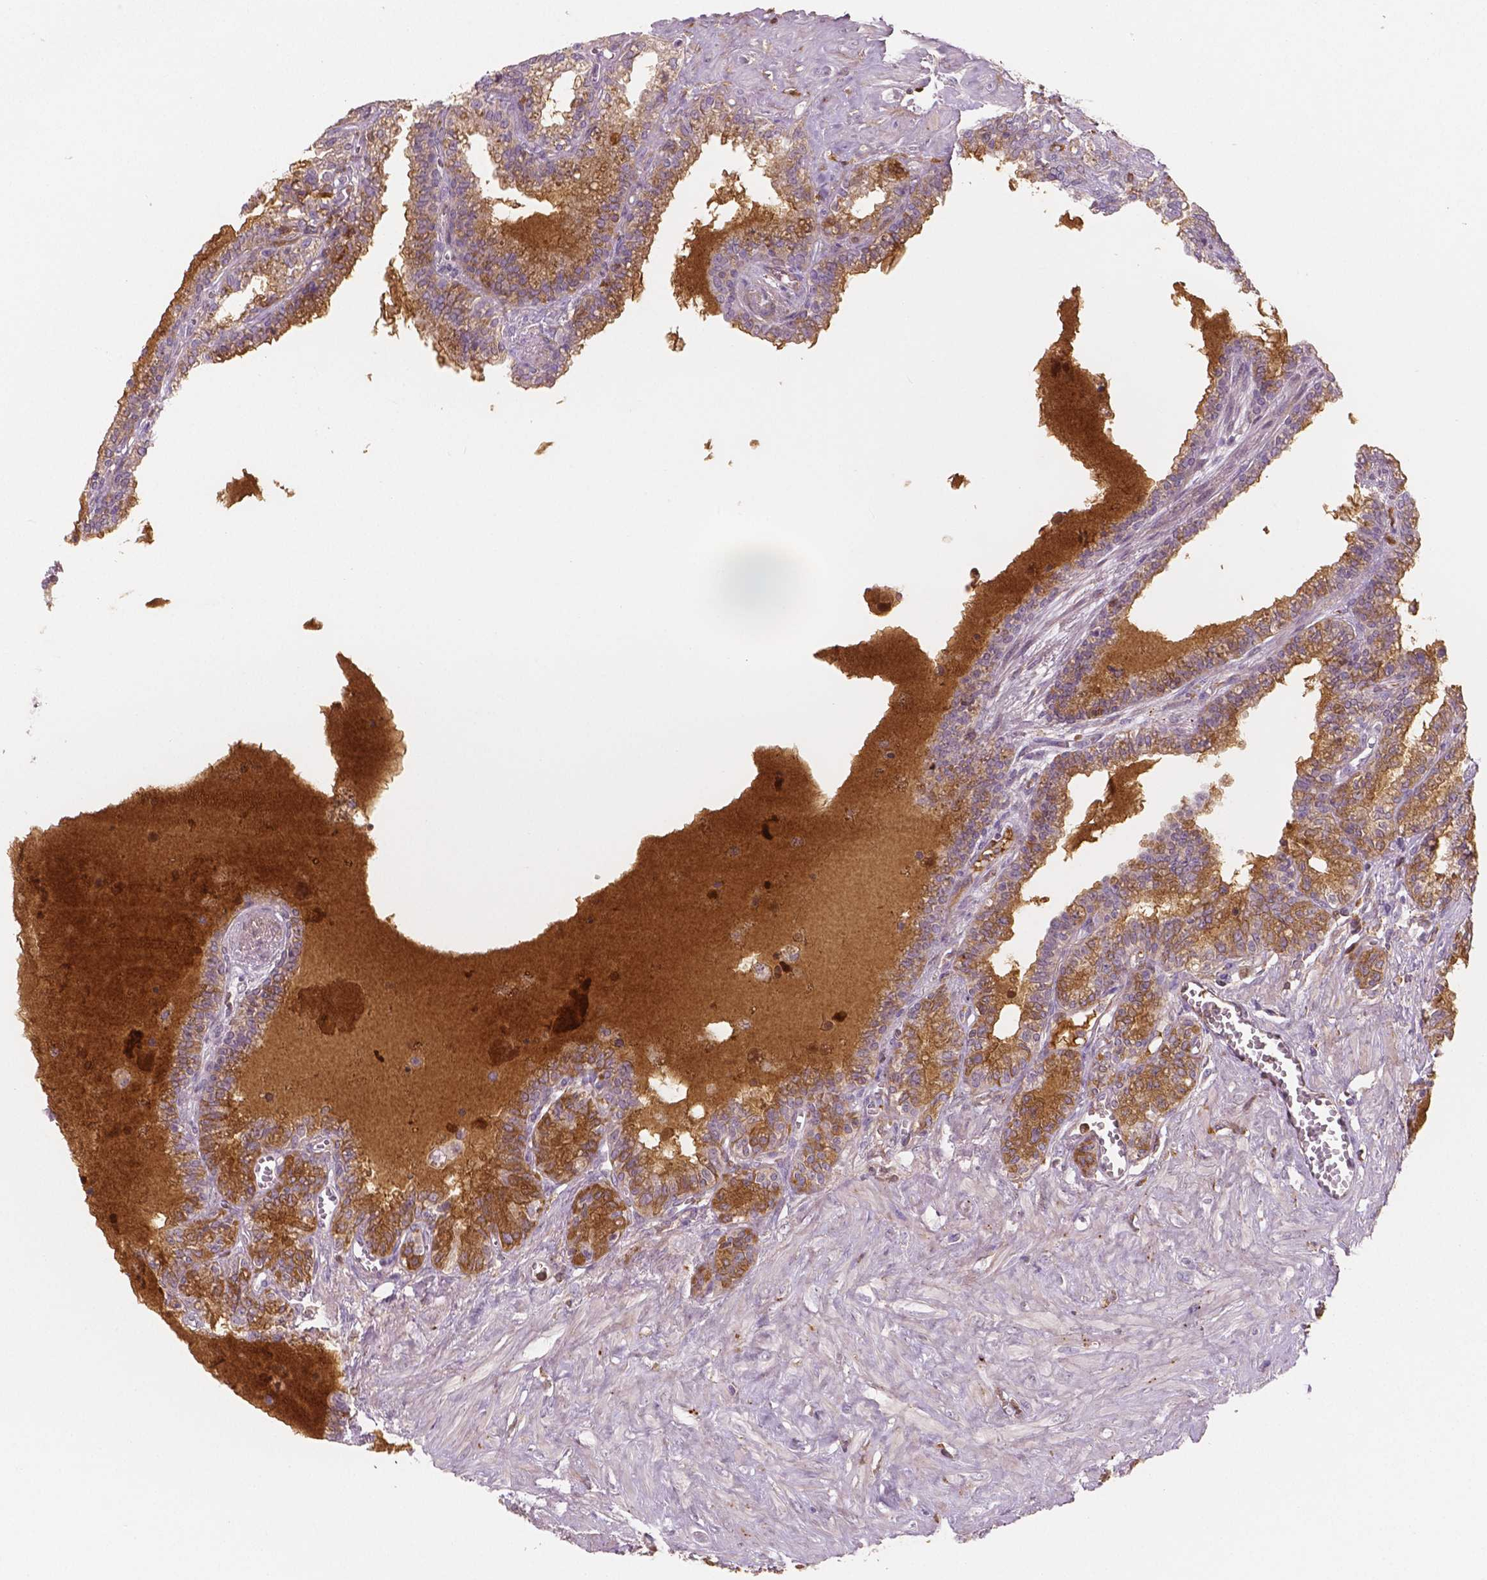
{"staining": {"intensity": "weak", "quantity": "25%-75%", "location": "cytoplasmic/membranous"}, "tissue": "seminal vesicle", "cell_type": "Glandular cells", "image_type": "normal", "snomed": [{"axis": "morphology", "description": "Normal tissue, NOS"}, {"axis": "morphology", "description": "Urothelial carcinoma, NOS"}, {"axis": "topography", "description": "Urinary bladder"}, {"axis": "topography", "description": "Seminal veicle"}], "caption": "A brown stain labels weak cytoplasmic/membranous expression of a protein in glandular cells of benign human seminal vesicle. (DAB = brown stain, brightfield microscopy at high magnification).", "gene": "APOA4", "patient": {"sex": "male", "age": 76}}